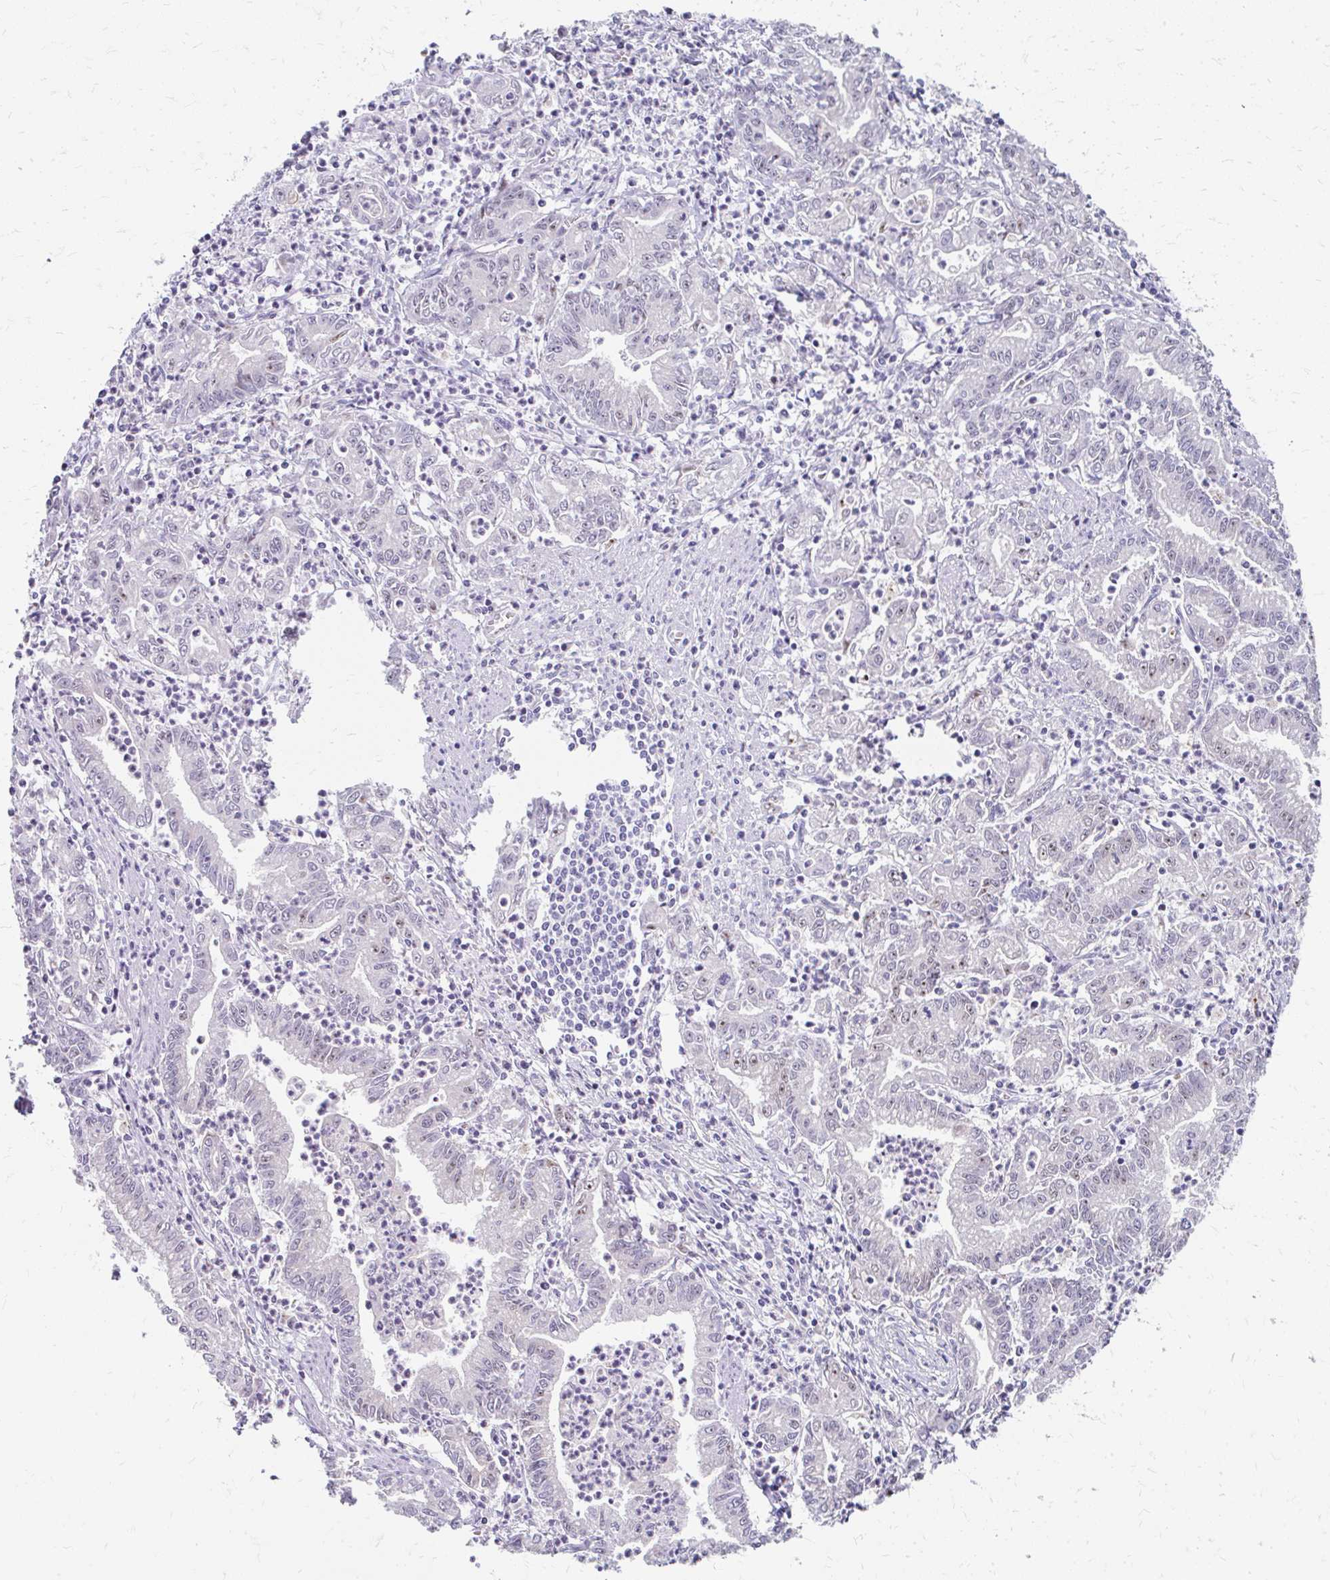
{"staining": {"intensity": "weak", "quantity": "25%-75%", "location": "nuclear"}, "tissue": "stomach cancer", "cell_type": "Tumor cells", "image_type": "cancer", "snomed": [{"axis": "morphology", "description": "Adenocarcinoma, NOS"}, {"axis": "topography", "description": "Stomach, upper"}], "caption": "Tumor cells exhibit weak nuclear expression in about 25%-75% of cells in stomach cancer.", "gene": "GTF2H1", "patient": {"sex": "female", "age": 79}}